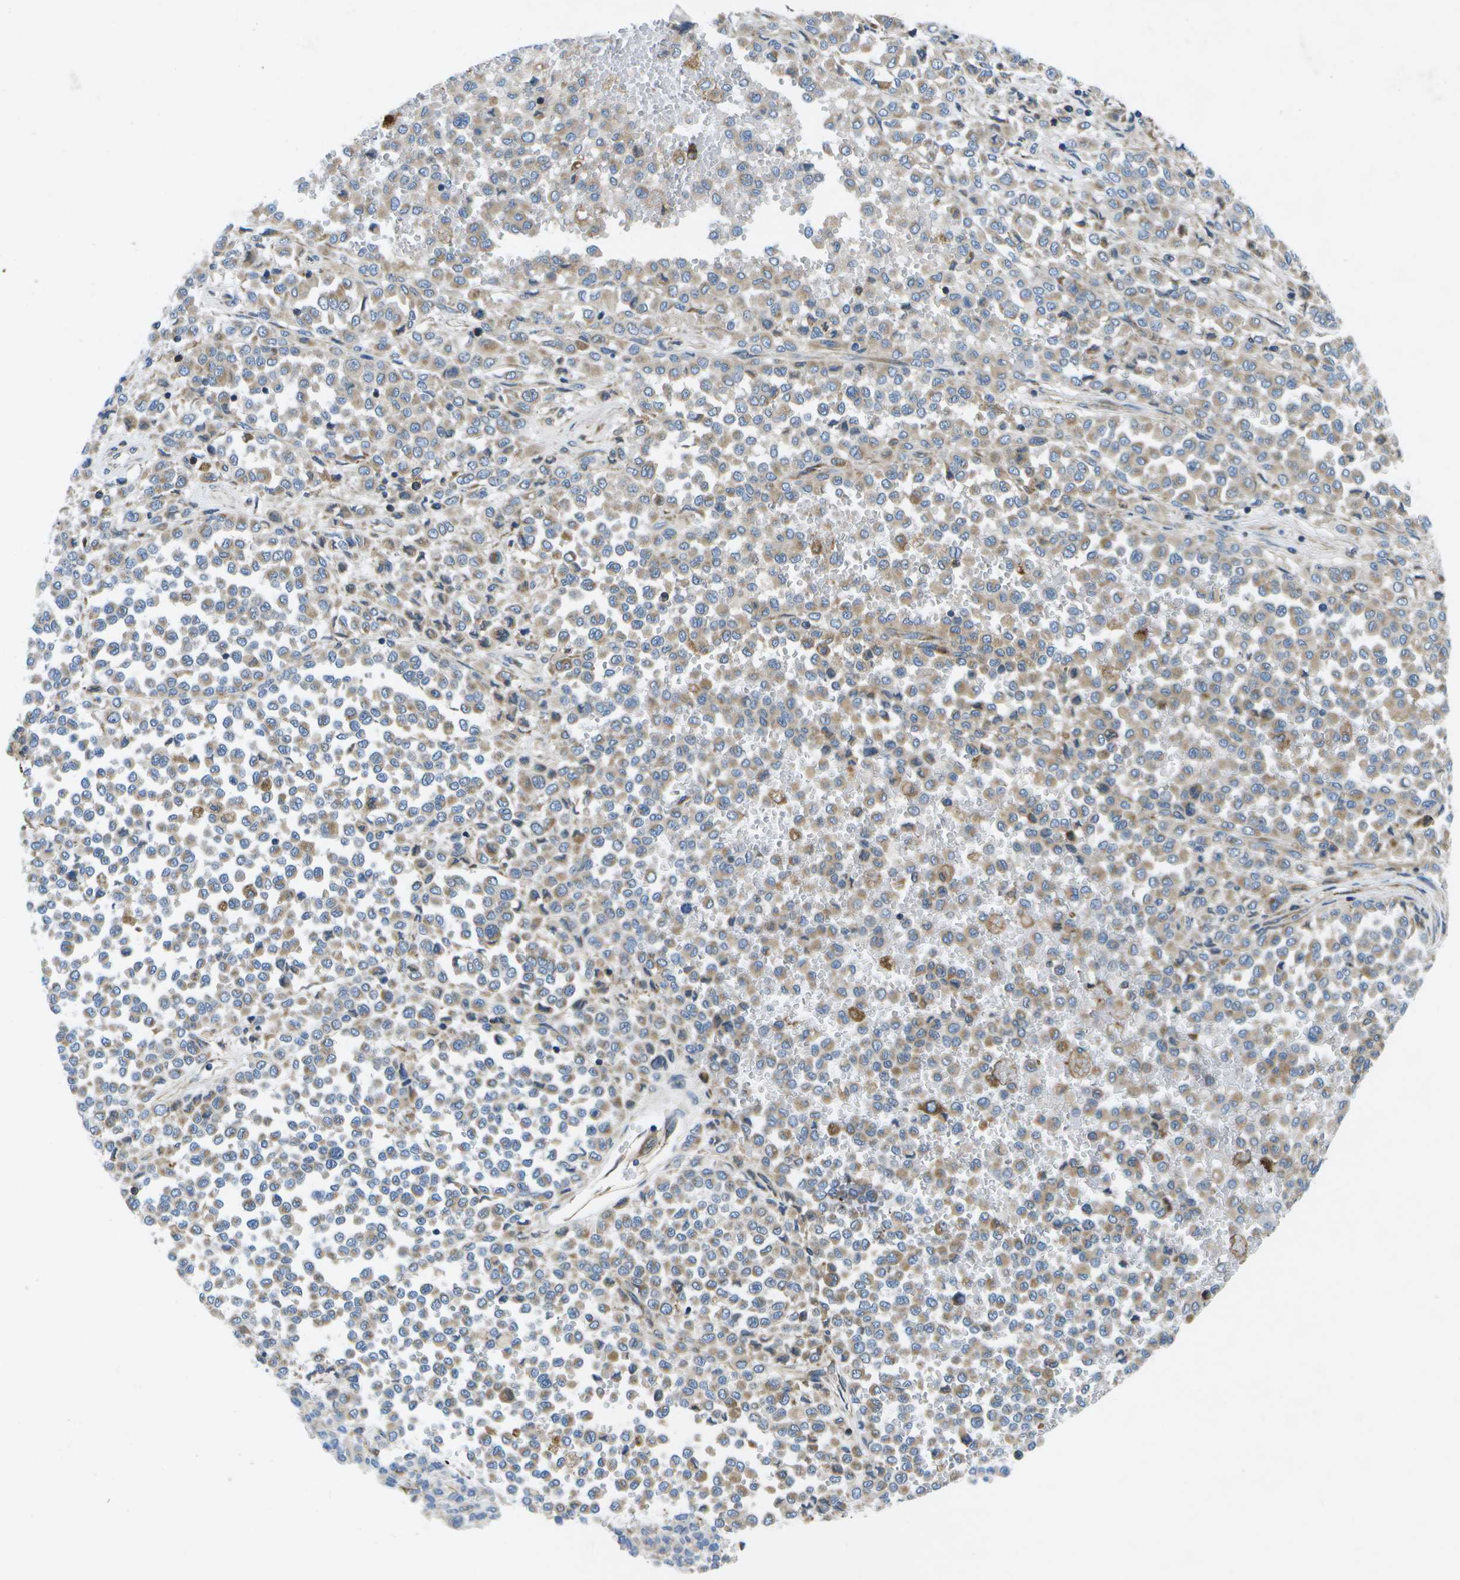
{"staining": {"intensity": "weak", "quantity": ">75%", "location": "cytoplasmic/membranous"}, "tissue": "melanoma", "cell_type": "Tumor cells", "image_type": "cancer", "snomed": [{"axis": "morphology", "description": "Malignant melanoma, Metastatic site"}, {"axis": "topography", "description": "Pancreas"}], "caption": "A brown stain labels weak cytoplasmic/membranous positivity of a protein in malignant melanoma (metastatic site) tumor cells.", "gene": "GDF5", "patient": {"sex": "female", "age": 30}}